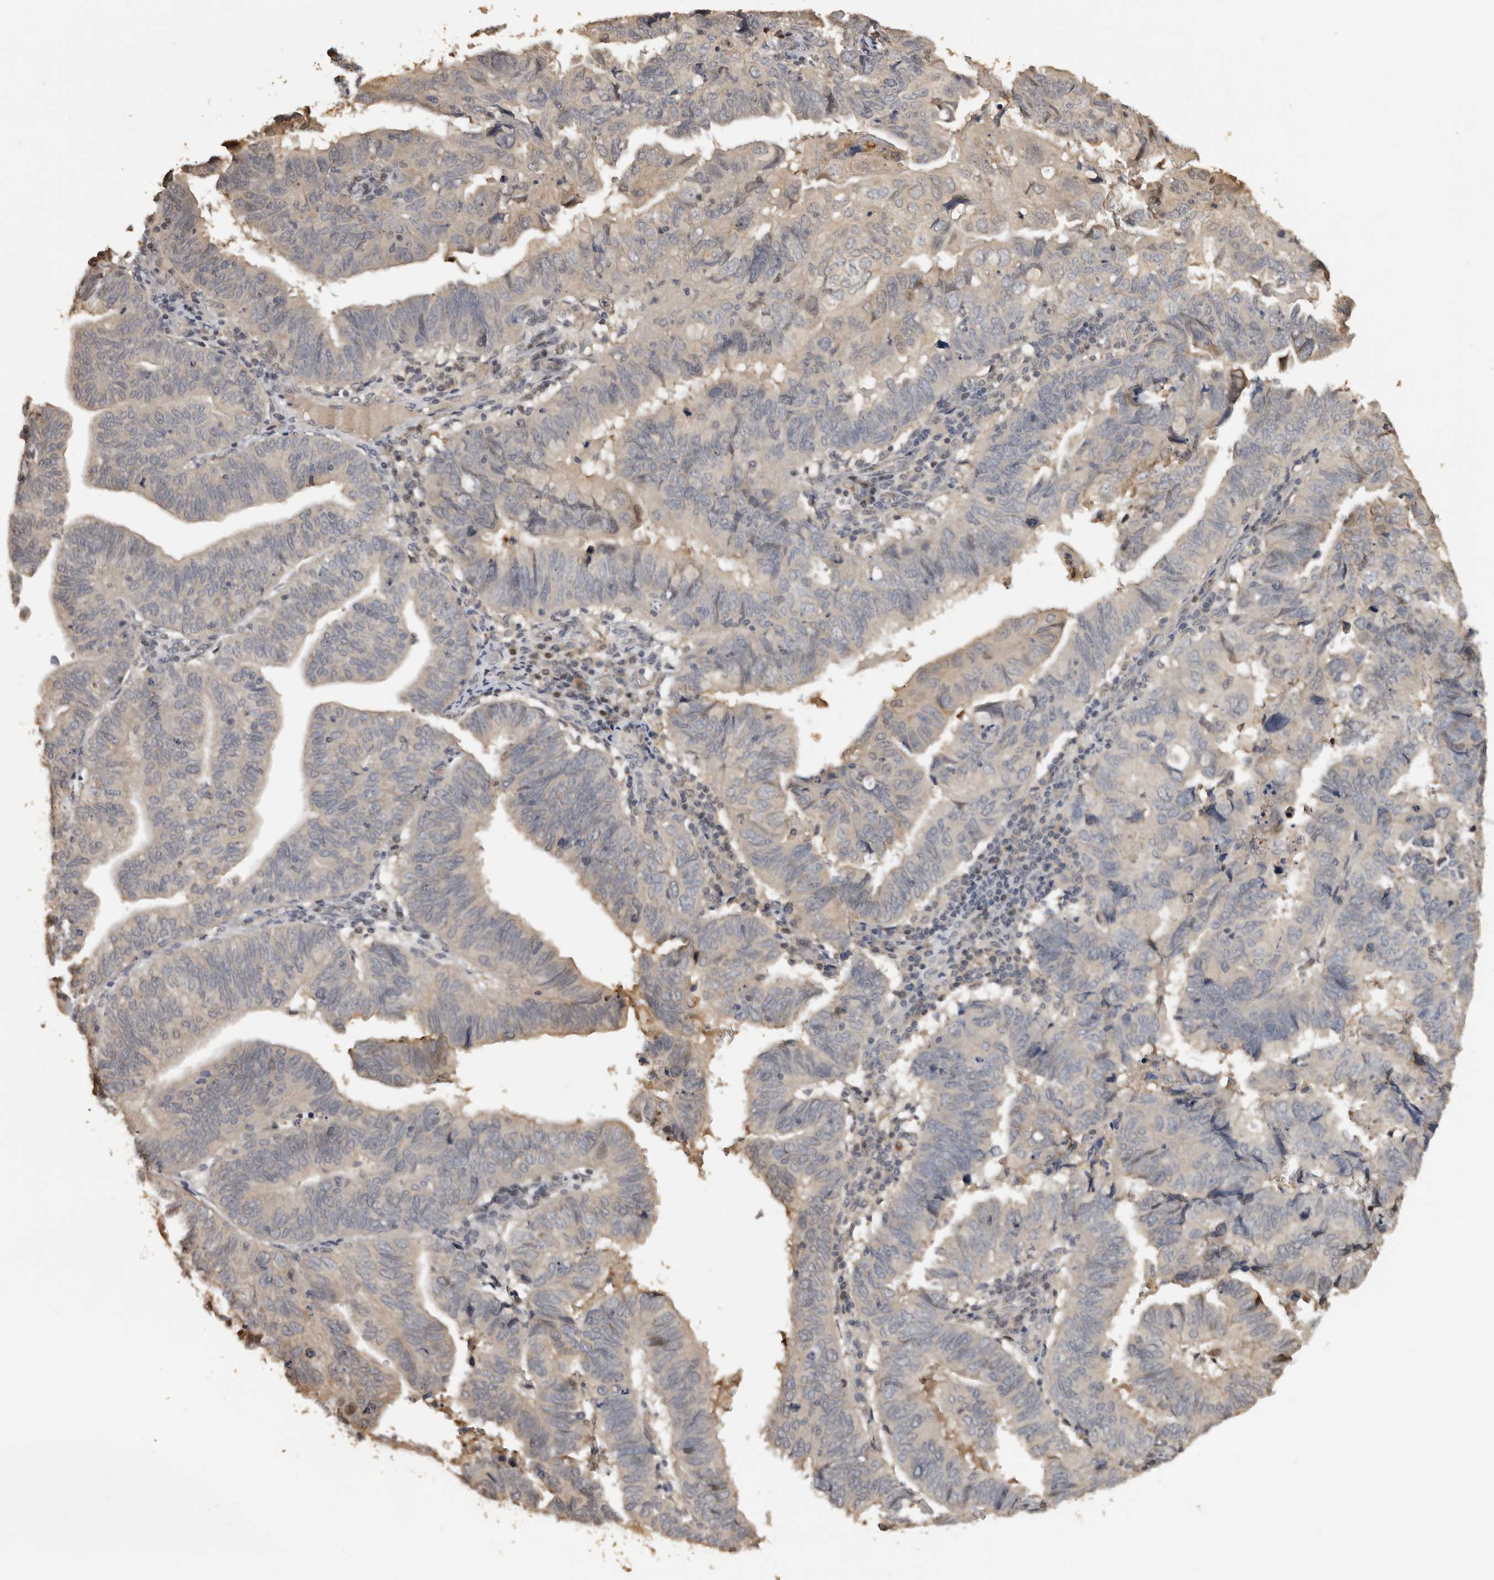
{"staining": {"intensity": "weak", "quantity": "<25%", "location": "cytoplasmic/membranous"}, "tissue": "endometrial cancer", "cell_type": "Tumor cells", "image_type": "cancer", "snomed": [{"axis": "morphology", "description": "Adenocarcinoma, NOS"}, {"axis": "topography", "description": "Uterus"}], "caption": "Endometrial cancer (adenocarcinoma) stained for a protein using immunohistochemistry demonstrates no positivity tumor cells.", "gene": "KIF2B", "patient": {"sex": "female", "age": 77}}